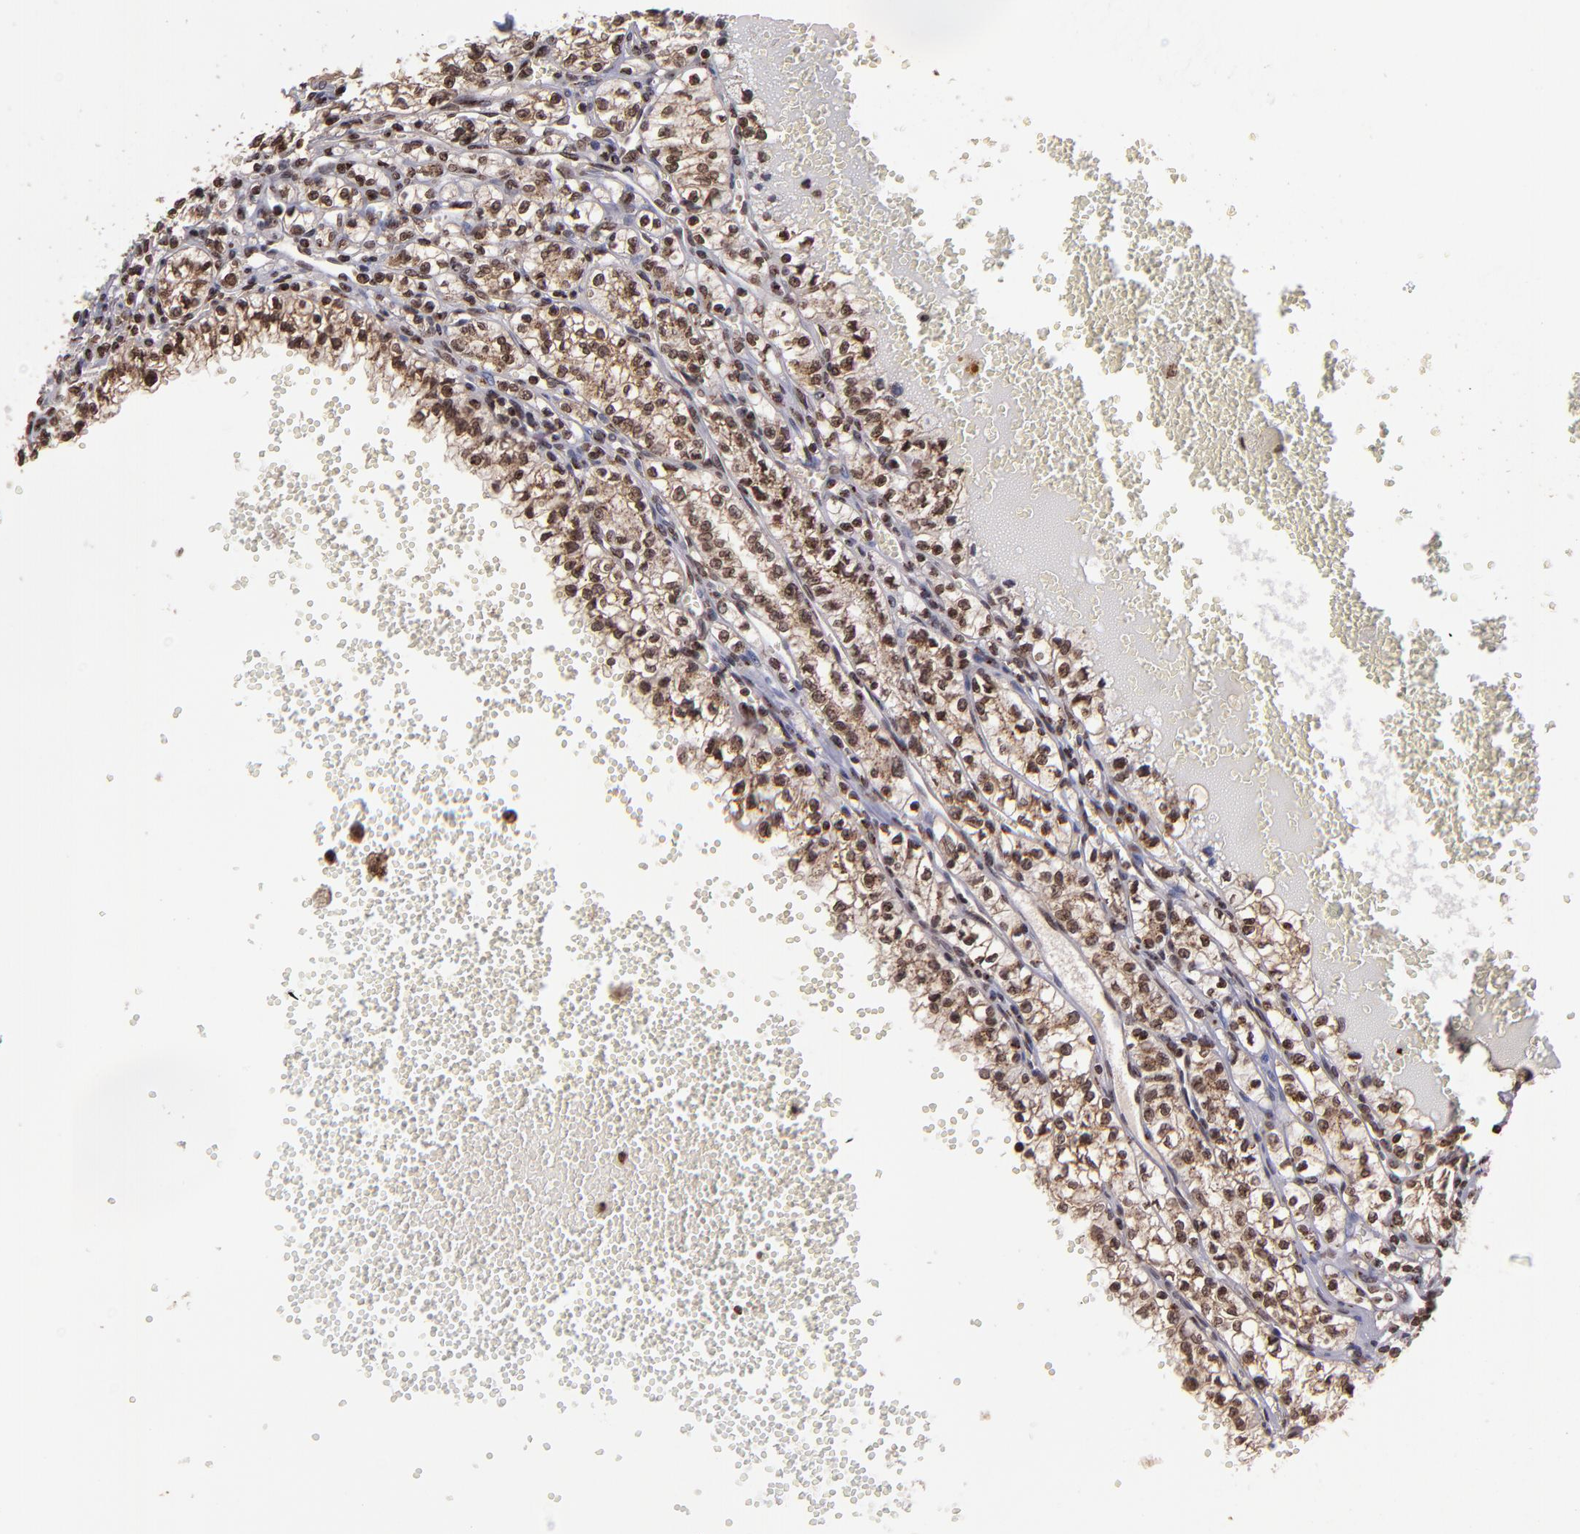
{"staining": {"intensity": "moderate", "quantity": ">75%", "location": "cytoplasmic/membranous,nuclear"}, "tissue": "renal cancer", "cell_type": "Tumor cells", "image_type": "cancer", "snomed": [{"axis": "morphology", "description": "Adenocarcinoma, NOS"}, {"axis": "topography", "description": "Kidney"}], "caption": "The photomicrograph exhibits staining of renal cancer, revealing moderate cytoplasmic/membranous and nuclear protein expression (brown color) within tumor cells.", "gene": "CSDC2", "patient": {"sex": "male", "age": 61}}